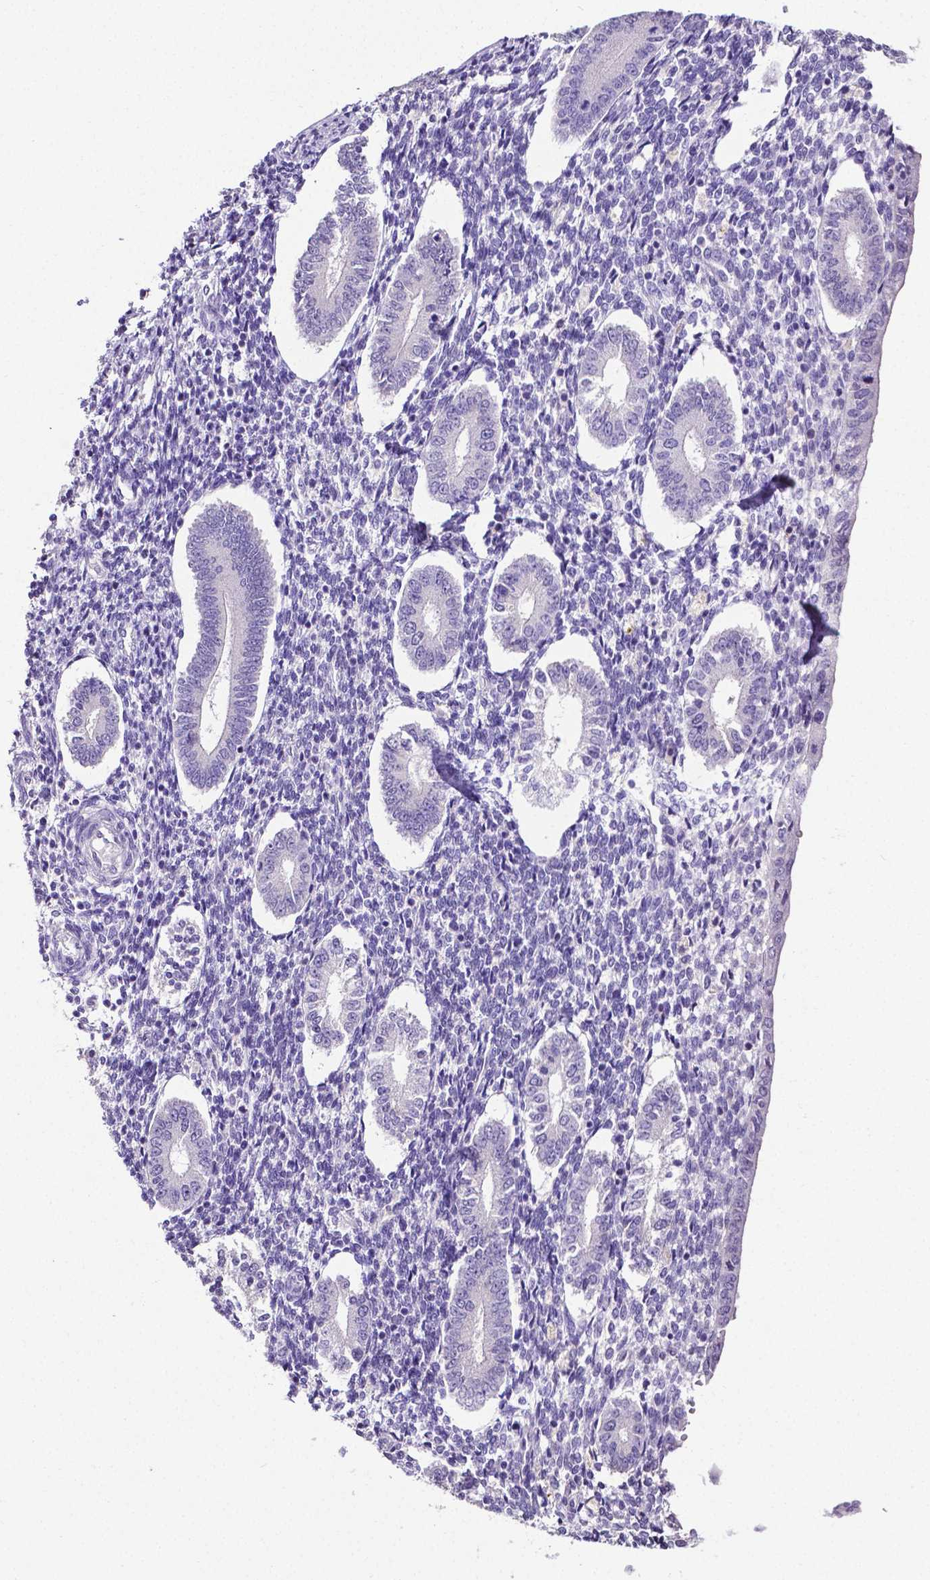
{"staining": {"intensity": "negative", "quantity": "none", "location": "none"}, "tissue": "endometrium", "cell_type": "Cells in endometrial stroma", "image_type": "normal", "snomed": [{"axis": "morphology", "description": "Normal tissue, NOS"}, {"axis": "topography", "description": "Endometrium"}], "caption": "Immunohistochemical staining of normal endometrium displays no significant staining in cells in endometrial stroma. Nuclei are stained in blue.", "gene": "MMP9", "patient": {"sex": "female", "age": 40}}